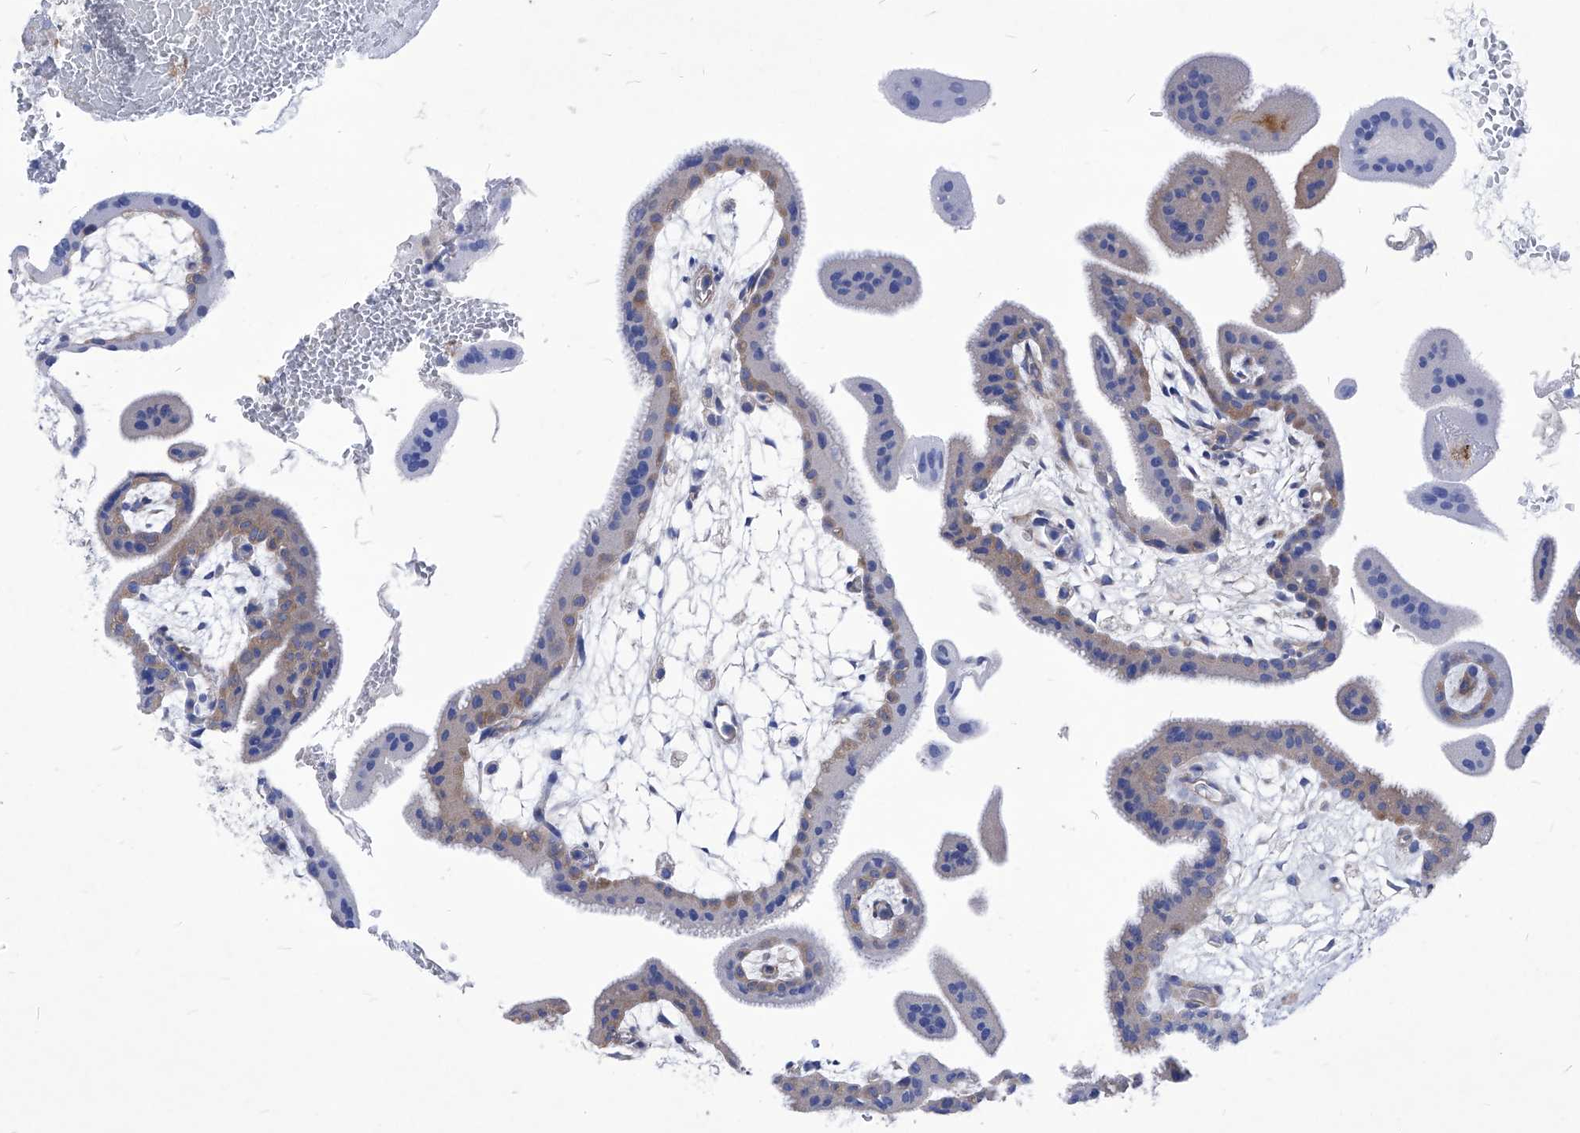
{"staining": {"intensity": "moderate", "quantity": "<25%", "location": "cytoplasmic/membranous"}, "tissue": "placenta", "cell_type": "Decidual cells", "image_type": "normal", "snomed": [{"axis": "morphology", "description": "Normal tissue, NOS"}, {"axis": "topography", "description": "Placenta"}], "caption": "This is a photomicrograph of IHC staining of benign placenta, which shows moderate expression in the cytoplasmic/membranous of decidual cells.", "gene": "XPNPEP1", "patient": {"sex": "female", "age": 35}}